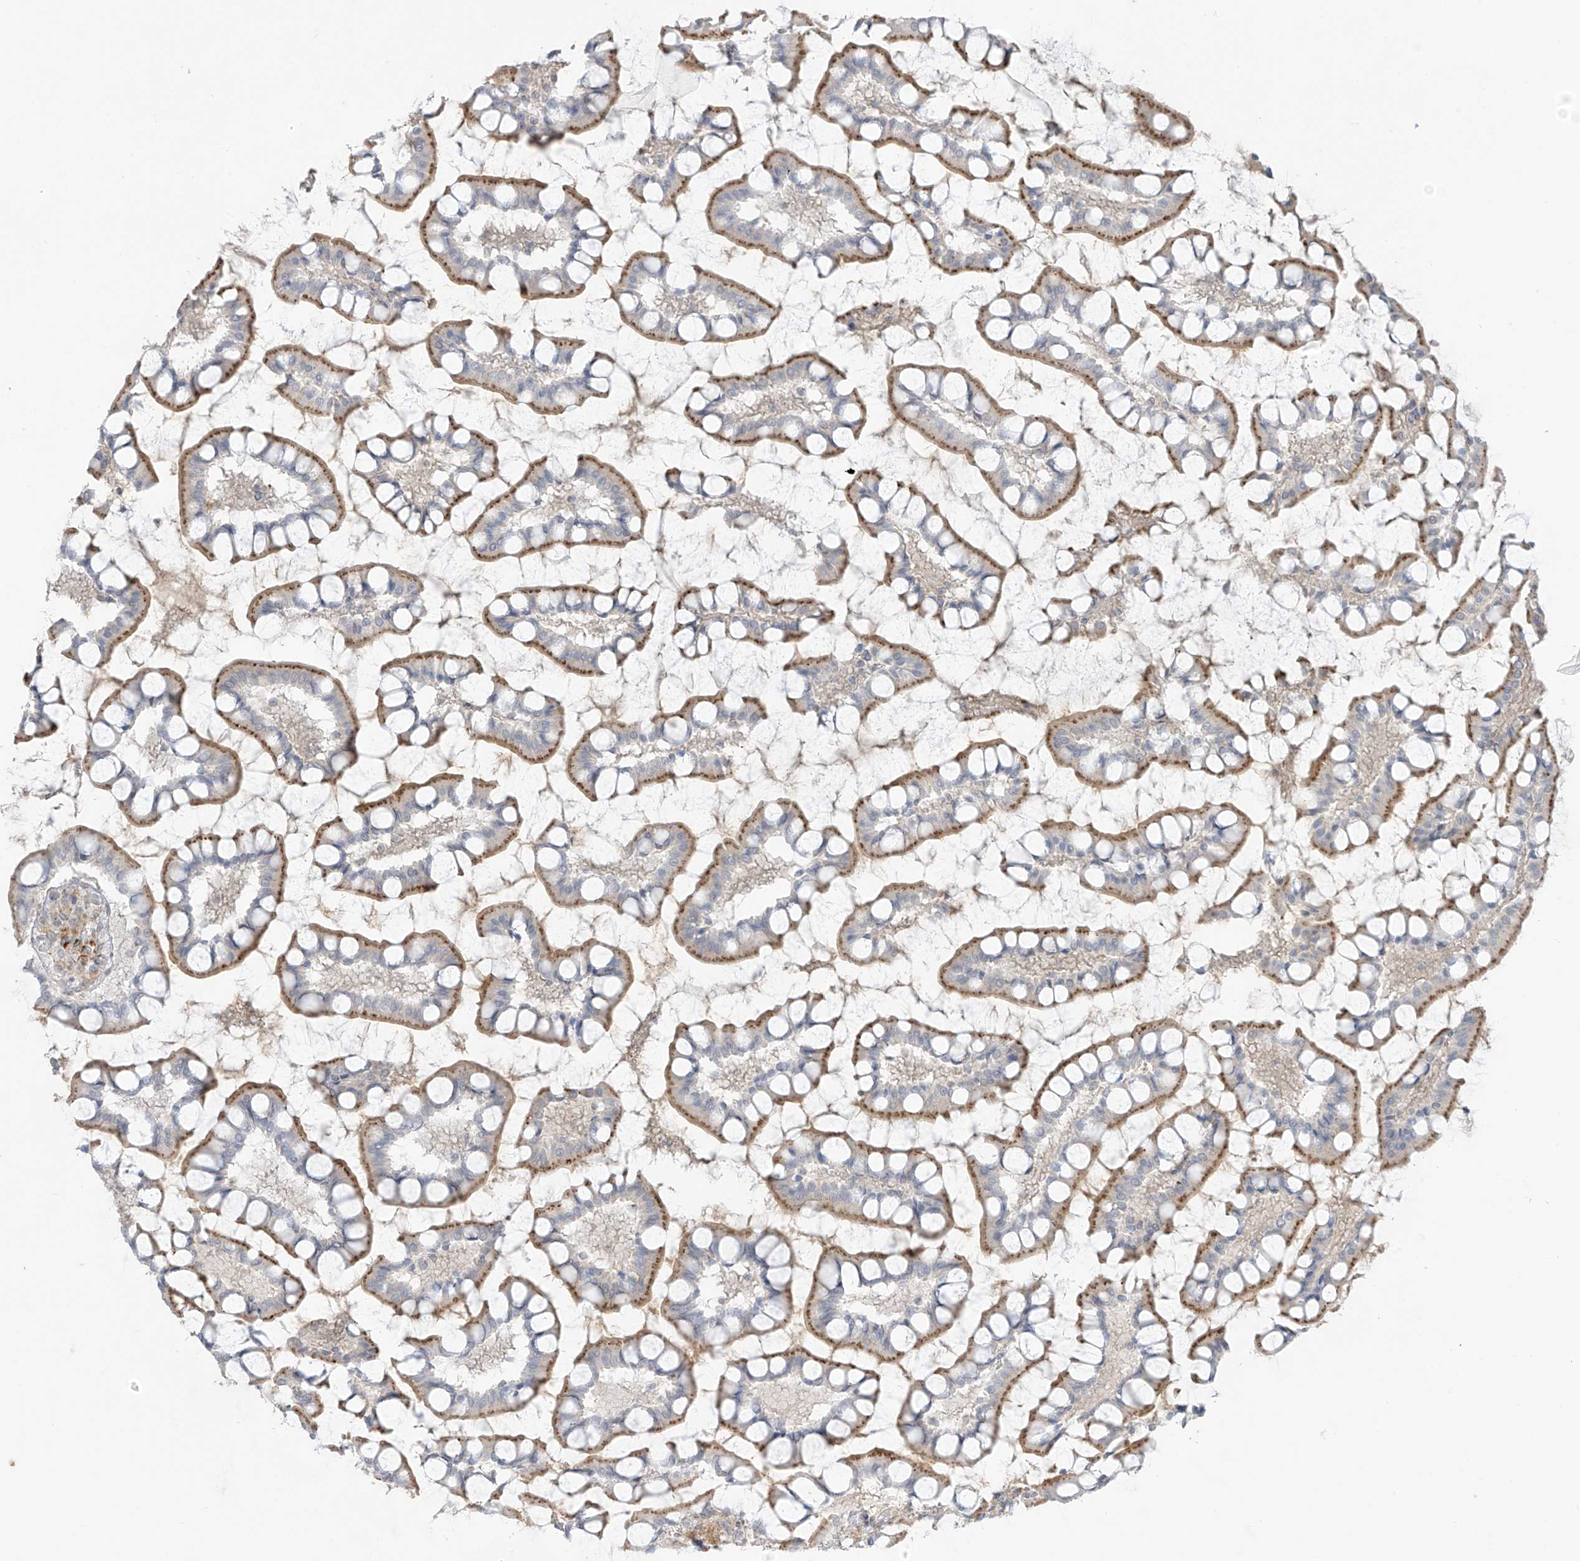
{"staining": {"intensity": "moderate", "quantity": ">75%", "location": "cytoplasmic/membranous"}, "tissue": "small intestine", "cell_type": "Glandular cells", "image_type": "normal", "snomed": [{"axis": "morphology", "description": "Normal tissue, NOS"}, {"axis": "topography", "description": "Small intestine"}], "caption": "Brown immunohistochemical staining in unremarkable small intestine displays moderate cytoplasmic/membranous staining in approximately >75% of glandular cells. Using DAB (brown) and hematoxylin (blue) stains, captured at high magnification using brightfield microscopy.", "gene": "HS6ST2", "patient": {"sex": "male", "age": 52}}